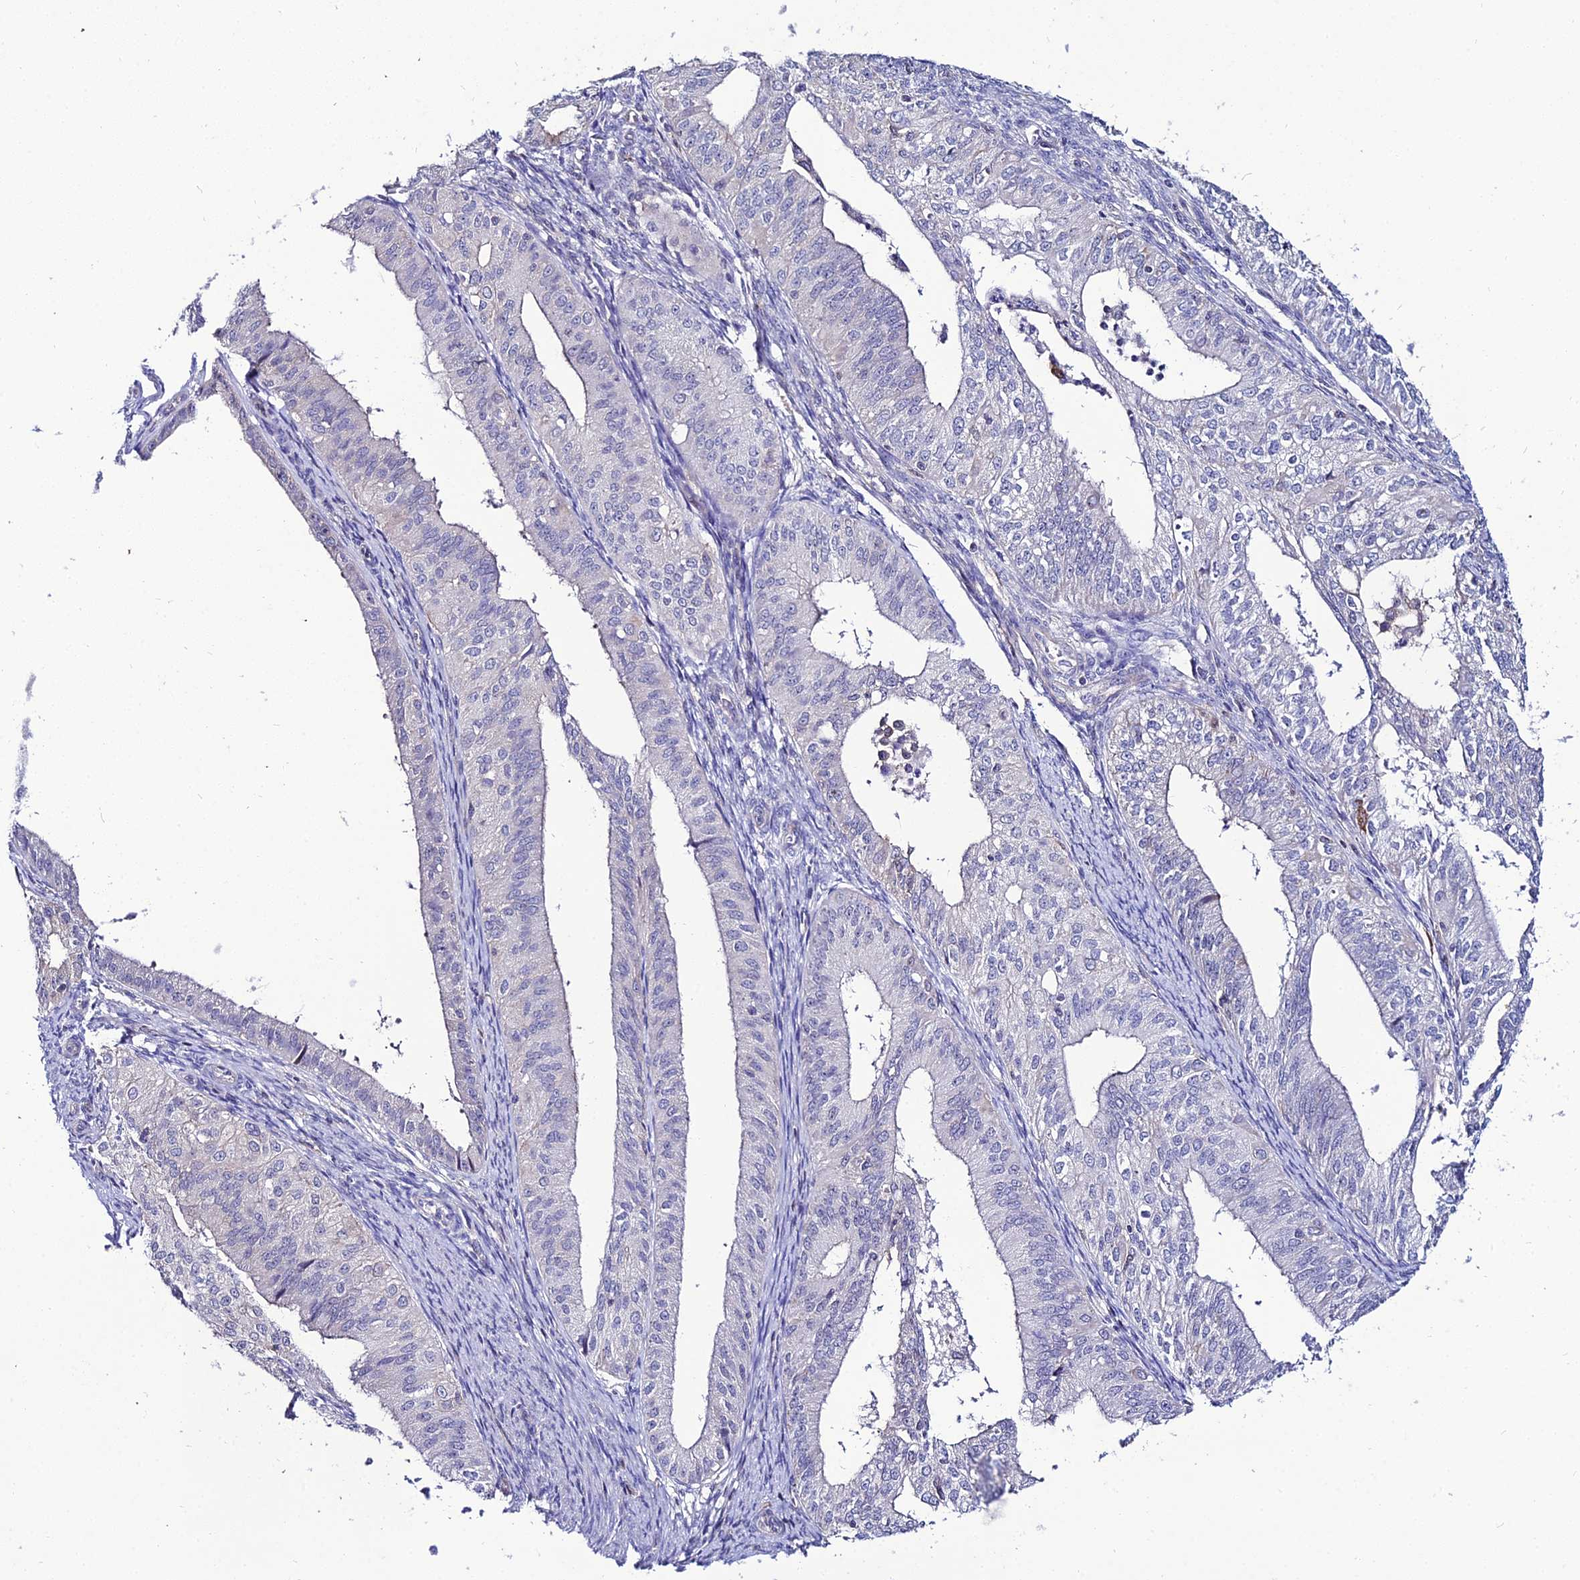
{"staining": {"intensity": "negative", "quantity": "none", "location": "none"}, "tissue": "endometrial cancer", "cell_type": "Tumor cells", "image_type": "cancer", "snomed": [{"axis": "morphology", "description": "Adenocarcinoma, NOS"}, {"axis": "topography", "description": "Endometrium"}], "caption": "Immunohistochemistry of human endometrial adenocarcinoma exhibits no expression in tumor cells. (Stains: DAB (3,3'-diaminobenzidine) immunohistochemistry (IHC) with hematoxylin counter stain, Microscopy: brightfield microscopy at high magnification).", "gene": "SHQ1", "patient": {"sex": "female", "age": 50}}